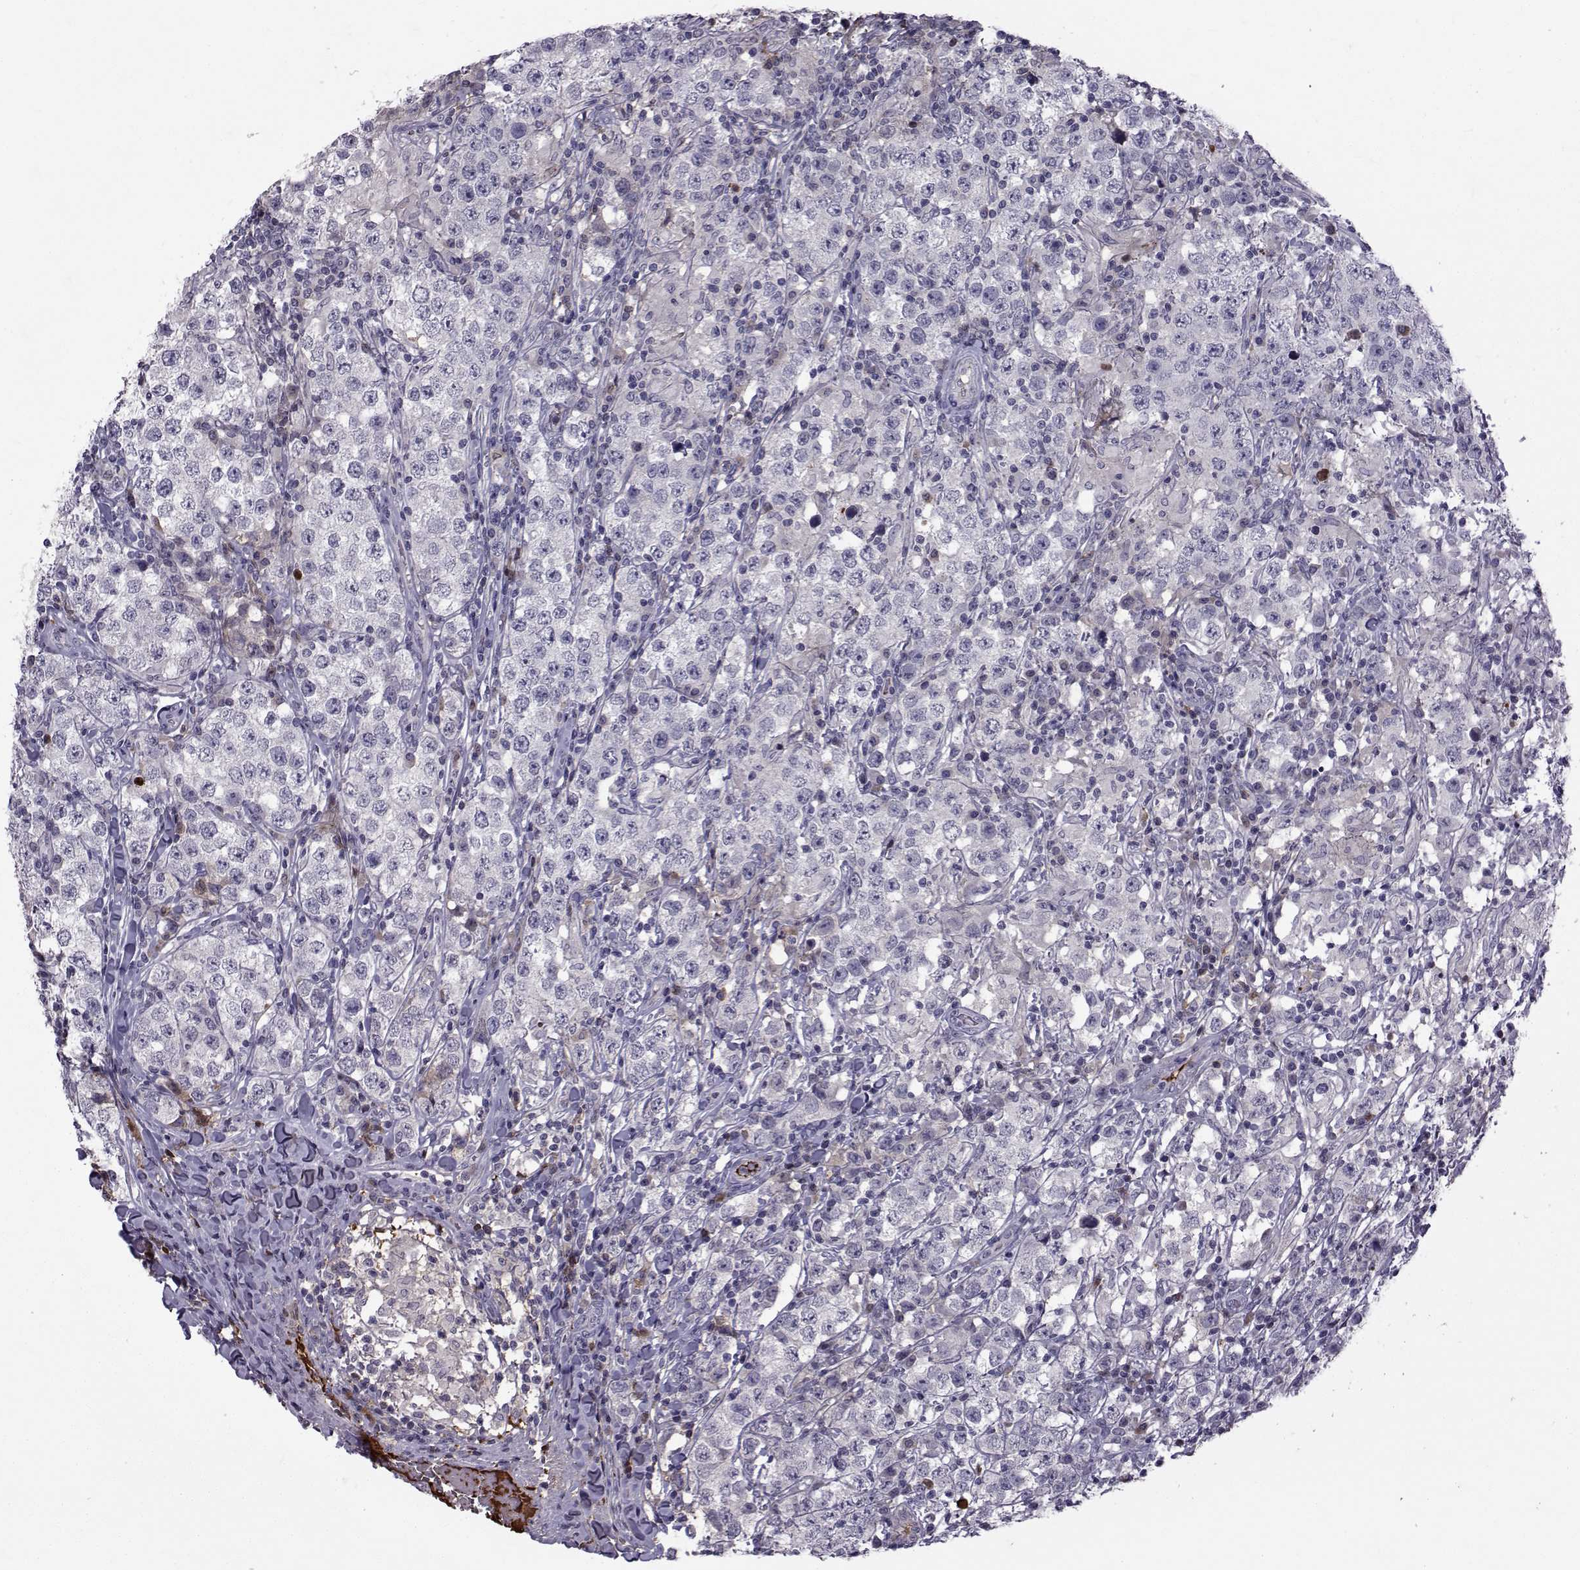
{"staining": {"intensity": "negative", "quantity": "none", "location": "none"}, "tissue": "testis cancer", "cell_type": "Tumor cells", "image_type": "cancer", "snomed": [{"axis": "morphology", "description": "Seminoma, NOS"}, {"axis": "morphology", "description": "Carcinoma, Embryonal, NOS"}, {"axis": "topography", "description": "Testis"}], "caption": "Tumor cells show no significant positivity in testis cancer (embryonal carcinoma). Nuclei are stained in blue.", "gene": "TNFRSF11B", "patient": {"sex": "male", "age": 41}}